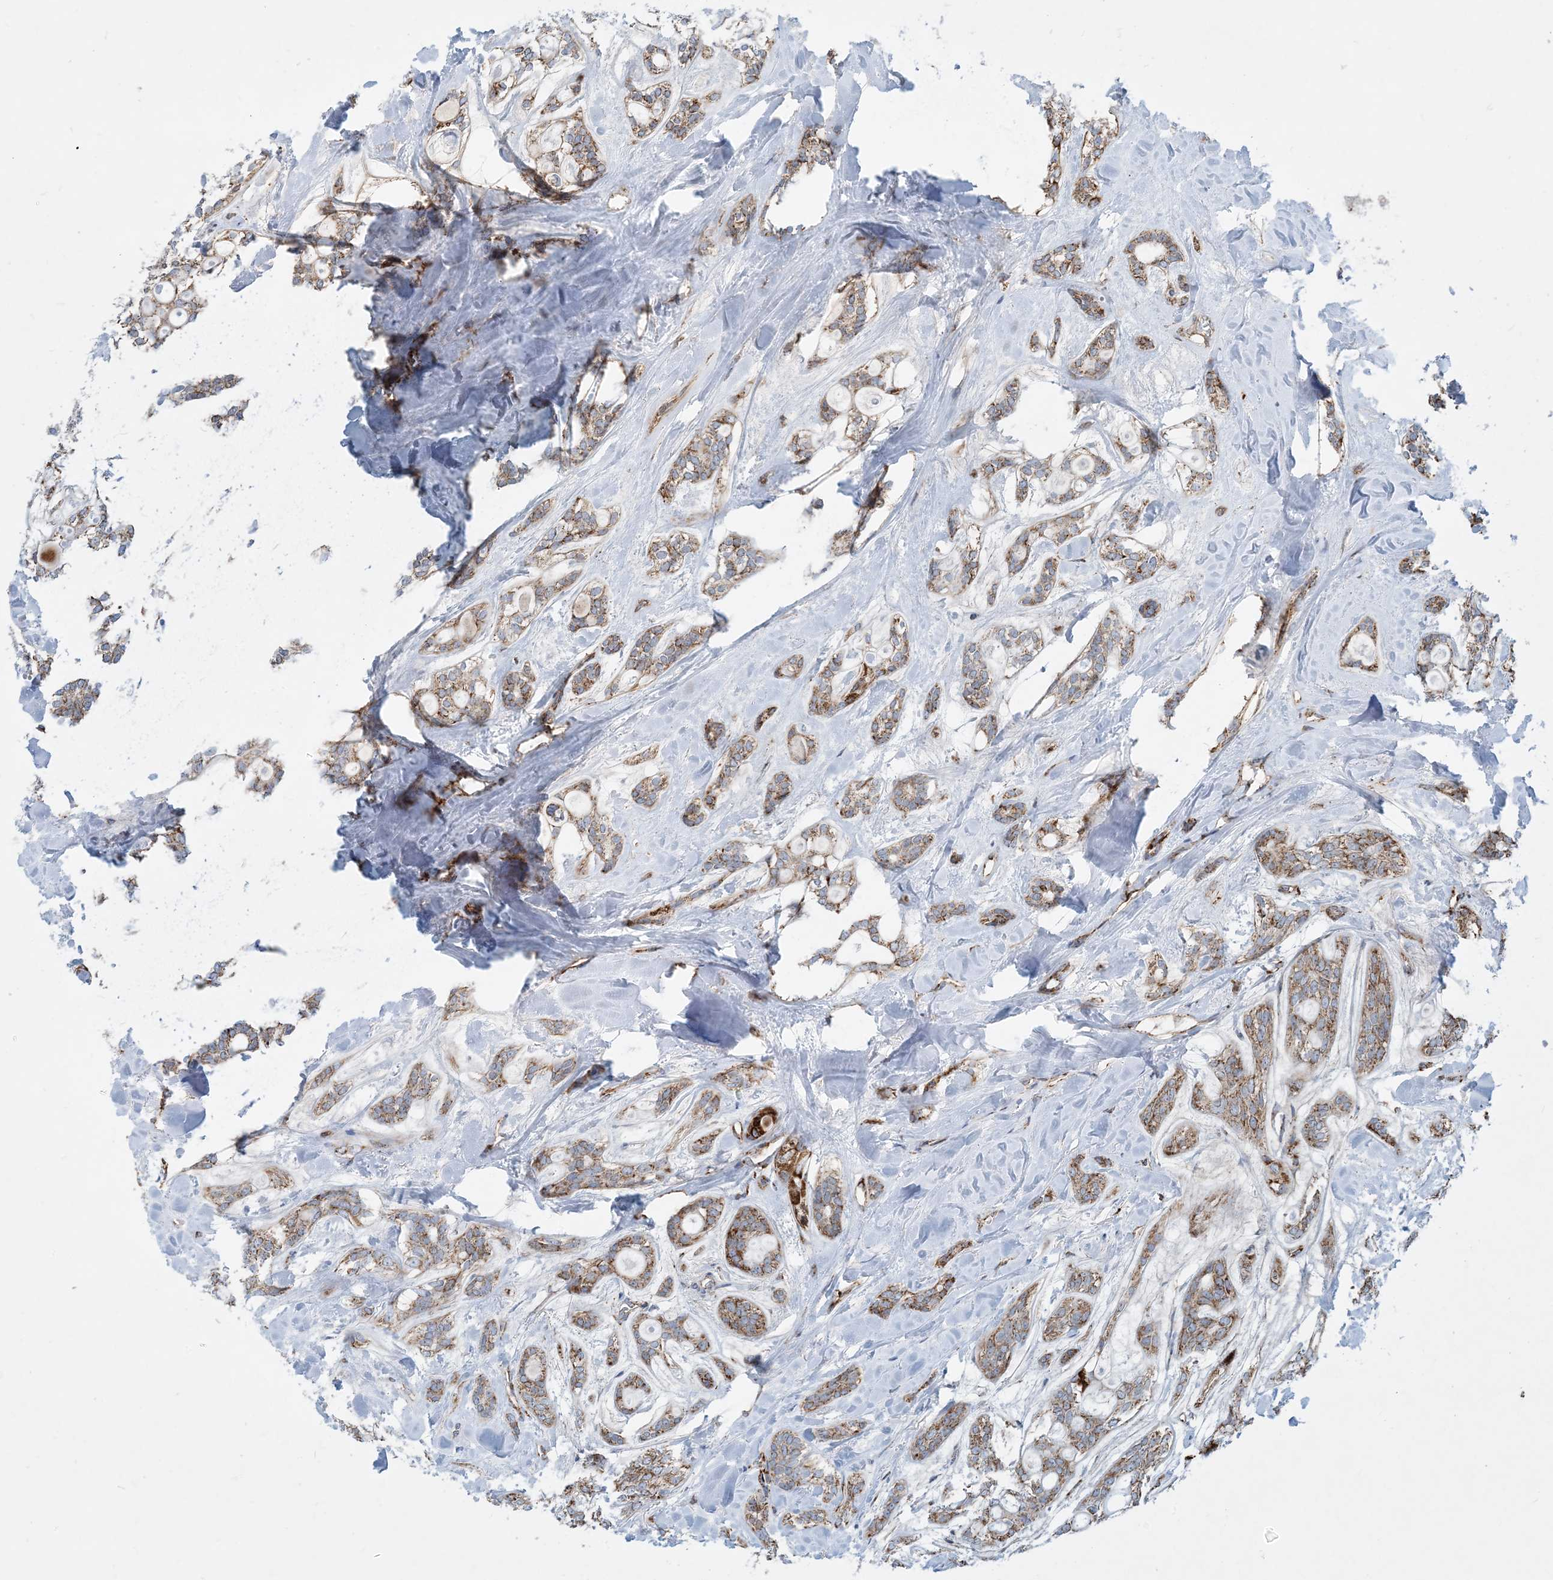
{"staining": {"intensity": "moderate", "quantity": ">75%", "location": "cytoplasmic/membranous"}, "tissue": "head and neck cancer", "cell_type": "Tumor cells", "image_type": "cancer", "snomed": [{"axis": "morphology", "description": "Adenocarcinoma, NOS"}, {"axis": "topography", "description": "Head-Neck"}], "caption": "Protein positivity by immunohistochemistry (IHC) displays moderate cytoplasmic/membranous expression in about >75% of tumor cells in head and neck cancer (adenocarcinoma). (brown staining indicates protein expression, while blue staining denotes nuclei).", "gene": "PCDHGA1", "patient": {"sex": "male", "age": 66}}